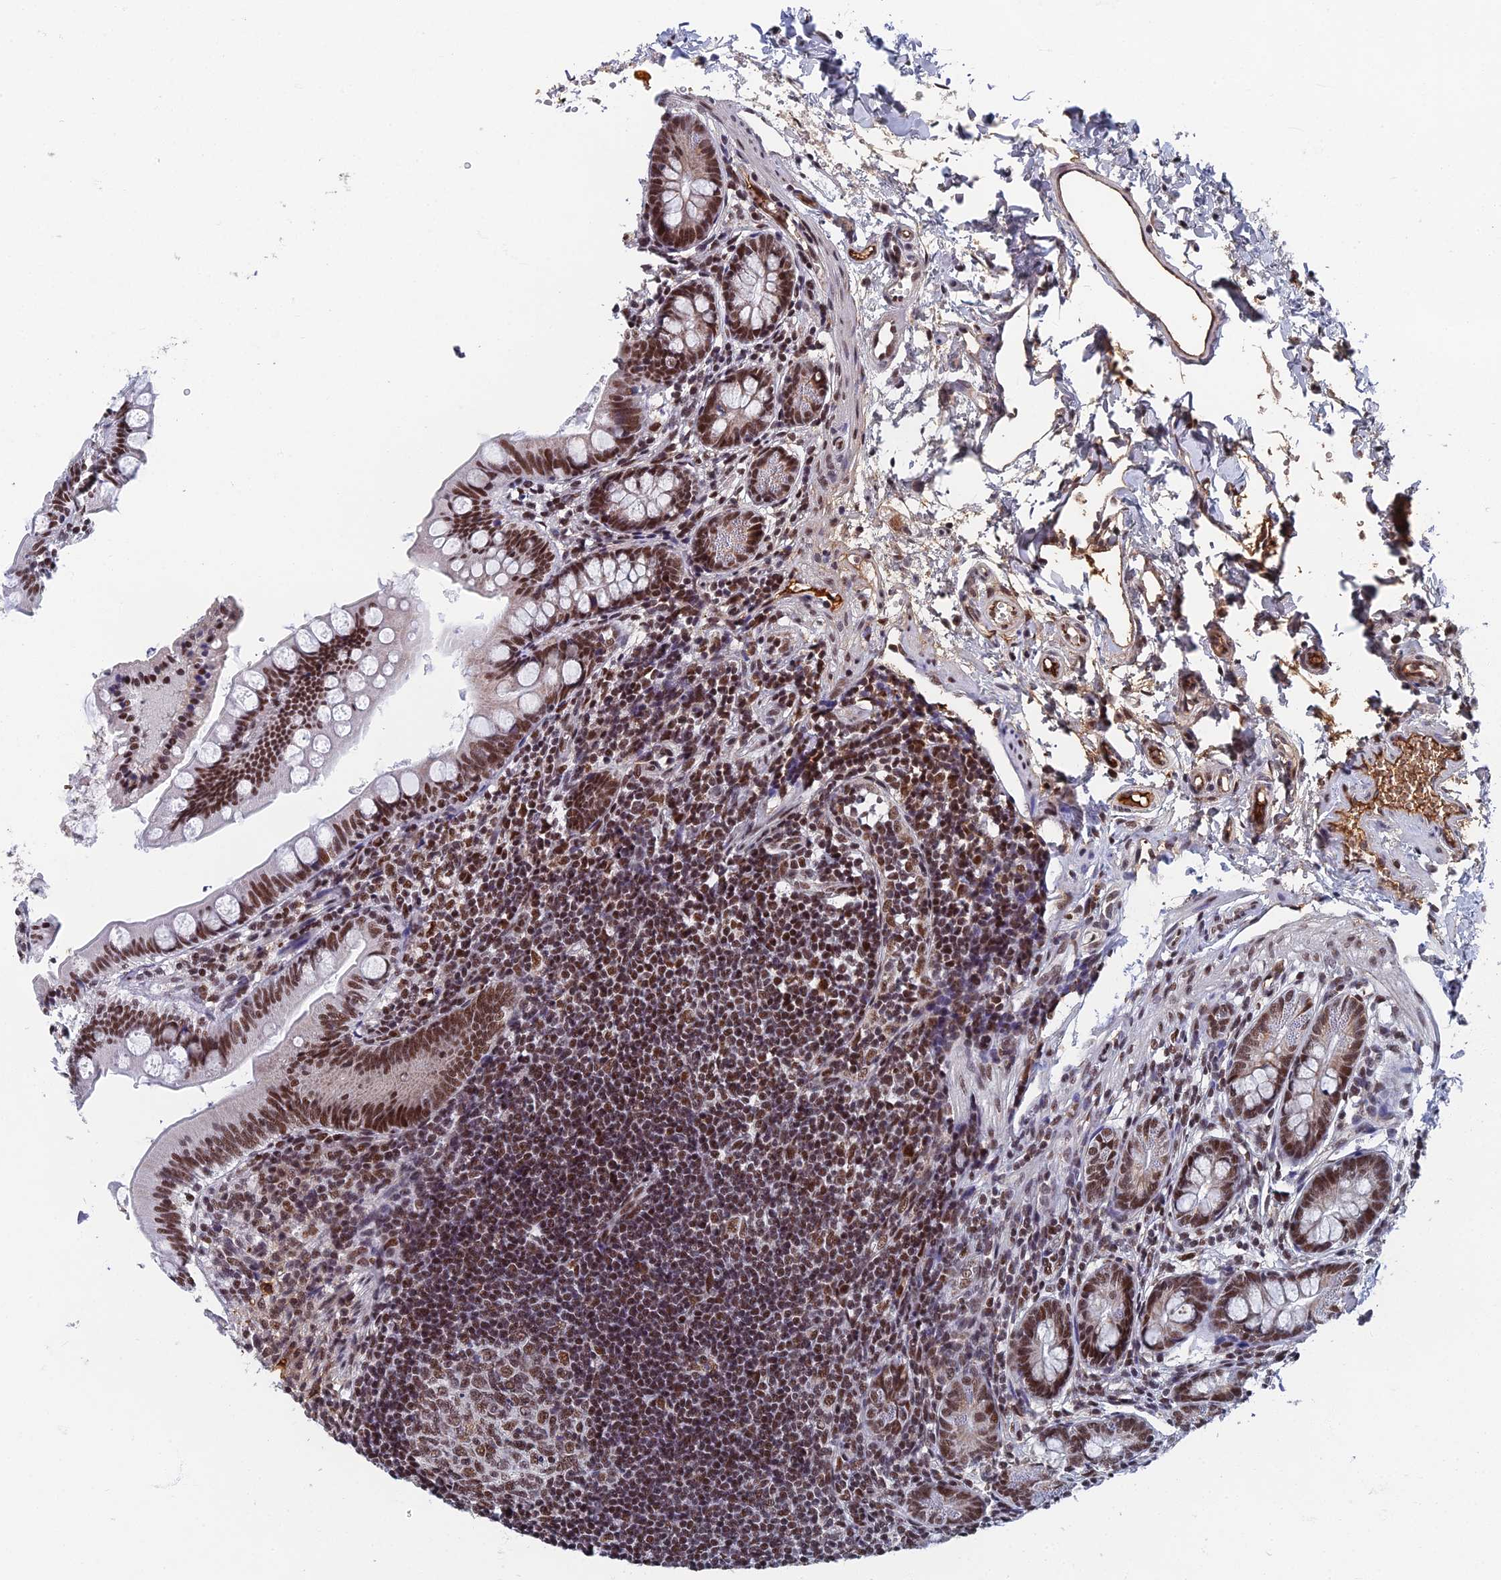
{"staining": {"intensity": "moderate", "quantity": ">75%", "location": "nuclear"}, "tissue": "small intestine", "cell_type": "Glandular cells", "image_type": "normal", "snomed": [{"axis": "morphology", "description": "Normal tissue, NOS"}, {"axis": "topography", "description": "Small intestine"}], "caption": "Moderate nuclear protein positivity is identified in approximately >75% of glandular cells in small intestine.", "gene": "TAF13", "patient": {"sex": "male", "age": 7}}